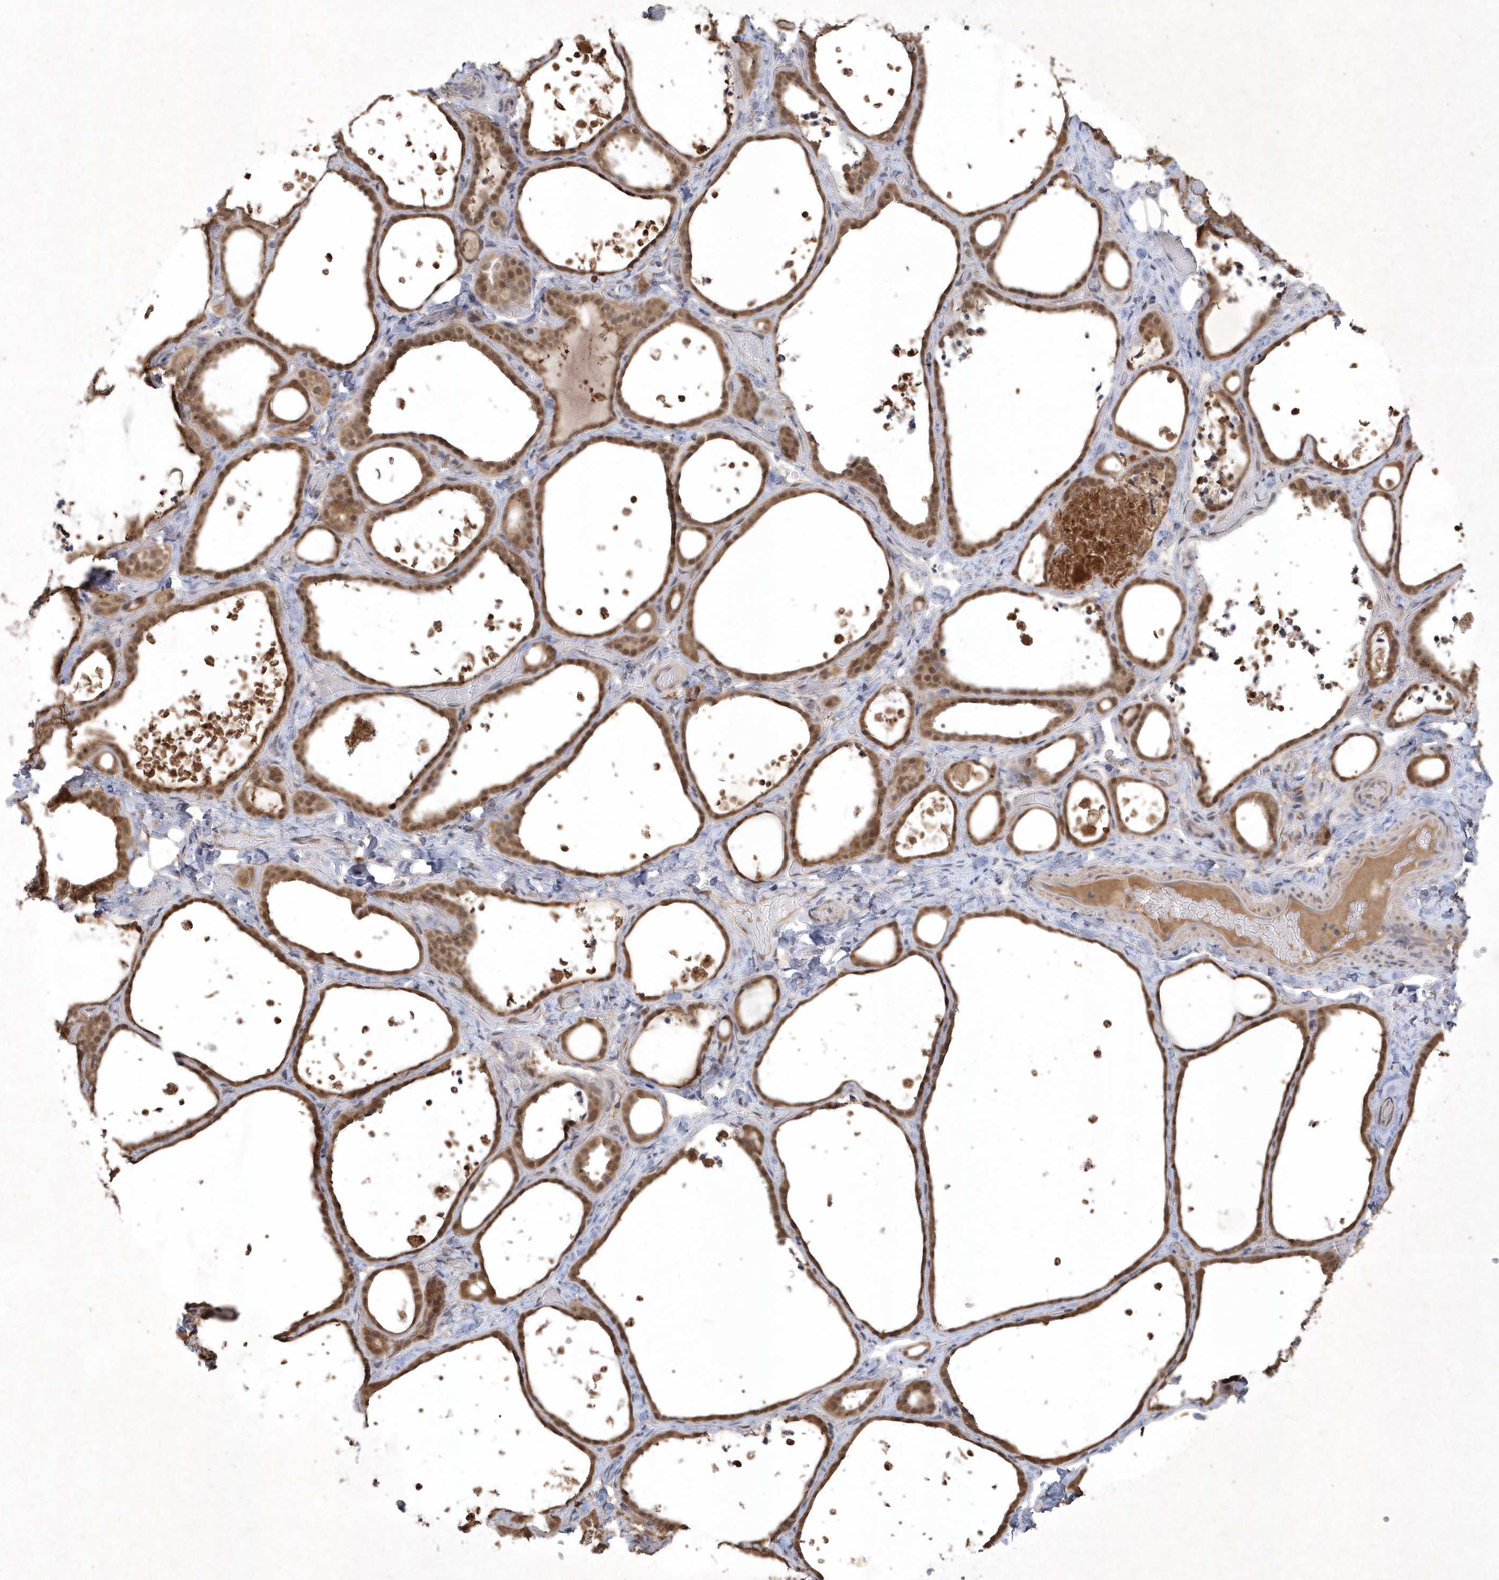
{"staining": {"intensity": "moderate", "quantity": ">75%", "location": "cytoplasmic/membranous,nuclear"}, "tissue": "thyroid gland", "cell_type": "Glandular cells", "image_type": "normal", "snomed": [{"axis": "morphology", "description": "Normal tissue, NOS"}, {"axis": "topography", "description": "Thyroid gland"}], "caption": "A brown stain shows moderate cytoplasmic/membranous,nuclear expression of a protein in glandular cells of unremarkable human thyroid gland.", "gene": "AKR7A2", "patient": {"sex": "female", "age": 44}}